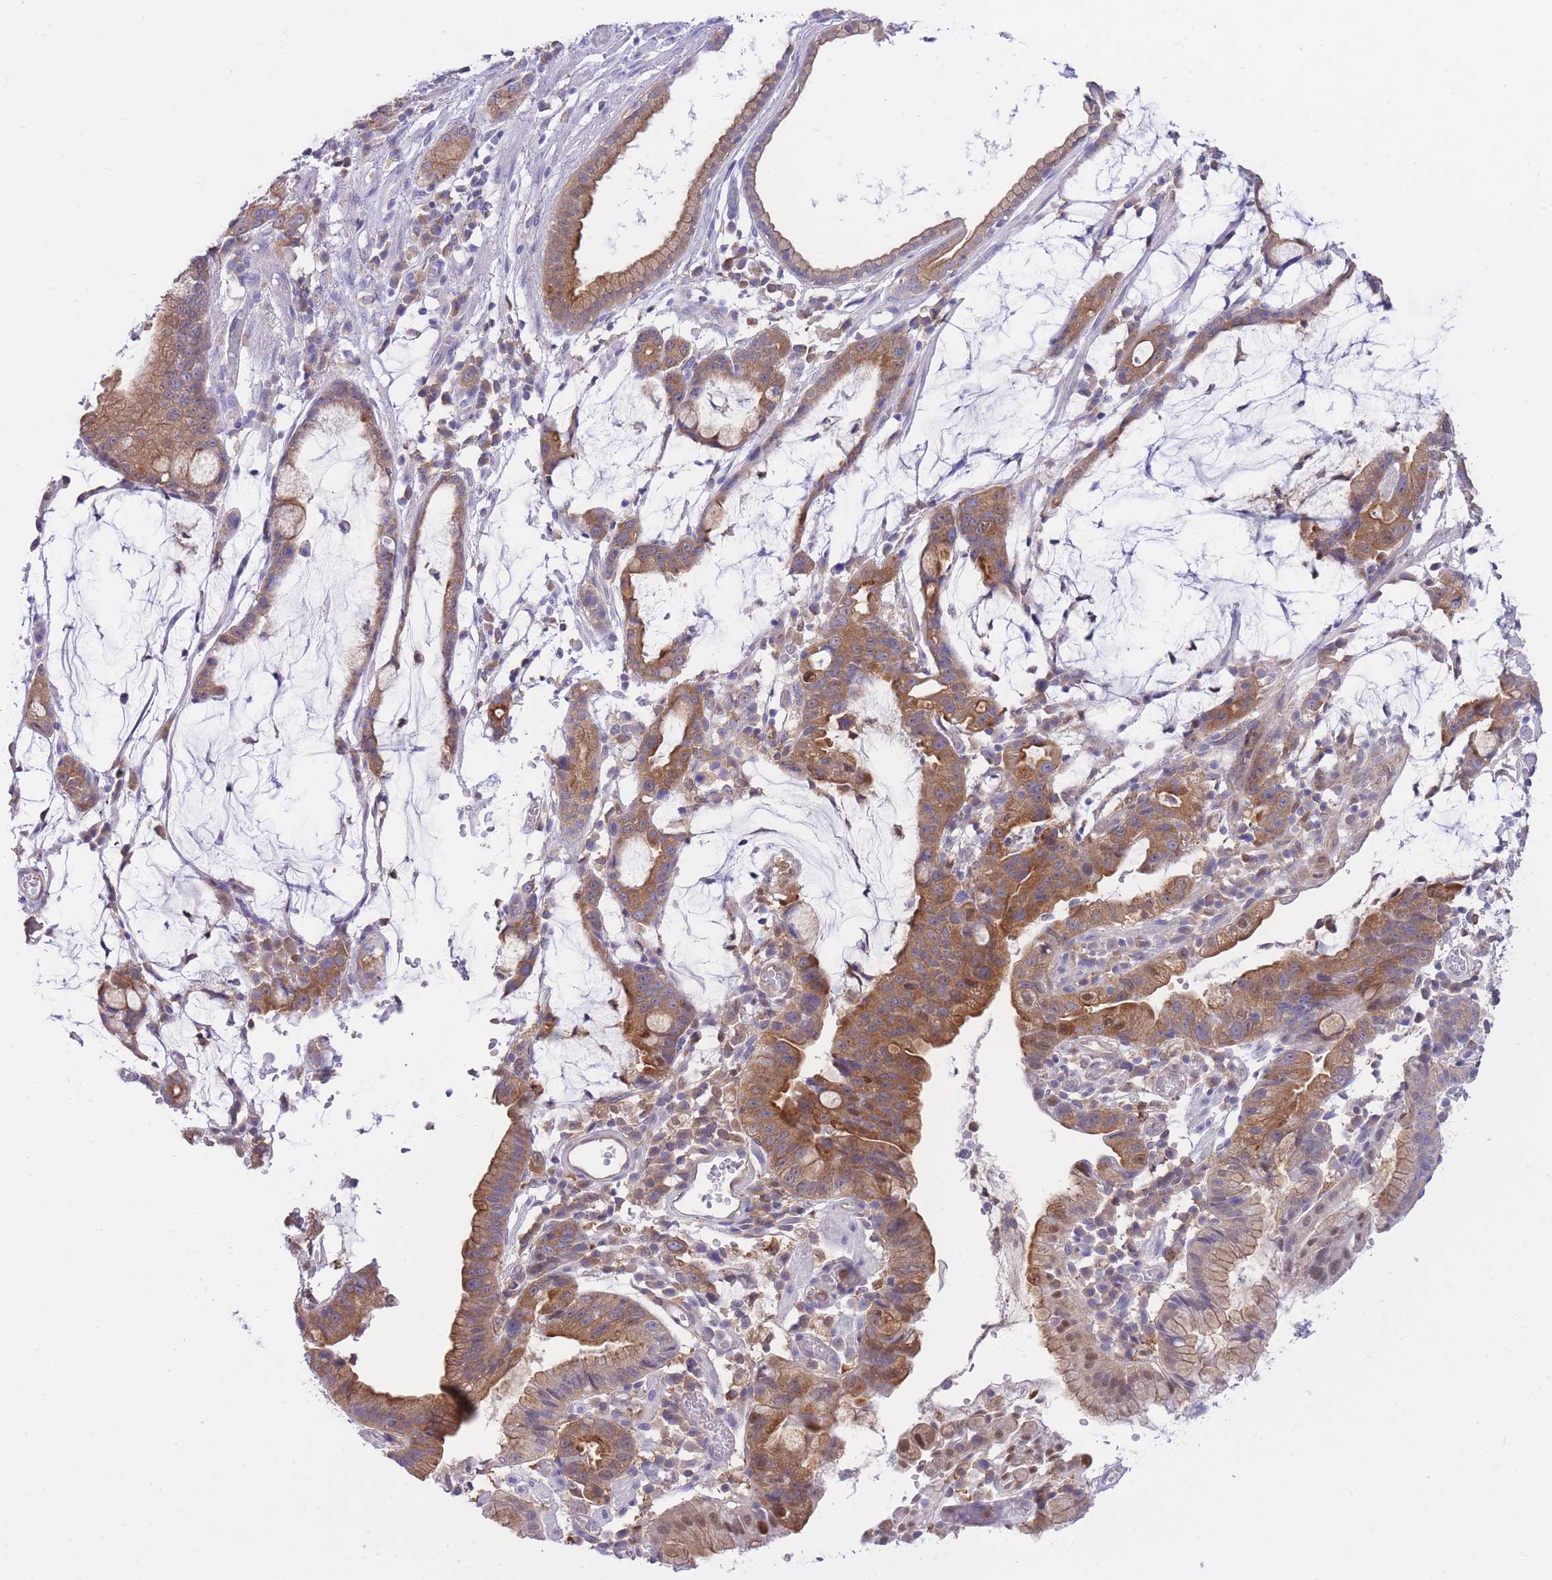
{"staining": {"intensity": "moderate", "quantity": ">75%", "location": "cytoplasmic/membranous,nuclear"}, "tissue": "stomach cancer", "cell_type": "Tumor cells", "image_type": "cancer", "snomed": [{"axis": "morphology", "description": "Adenocarcinoma, NOS"}, {"axis": "topography", "description": "Stomach"}], "caption": "Tumor cells reveal medium levels of moderate cytoplasmic/membranous and nuclear positivity in about >75% of cells in stomach cancer.", "gene": "NAMPT", "patient": {"sex": "male", "age": 55}}